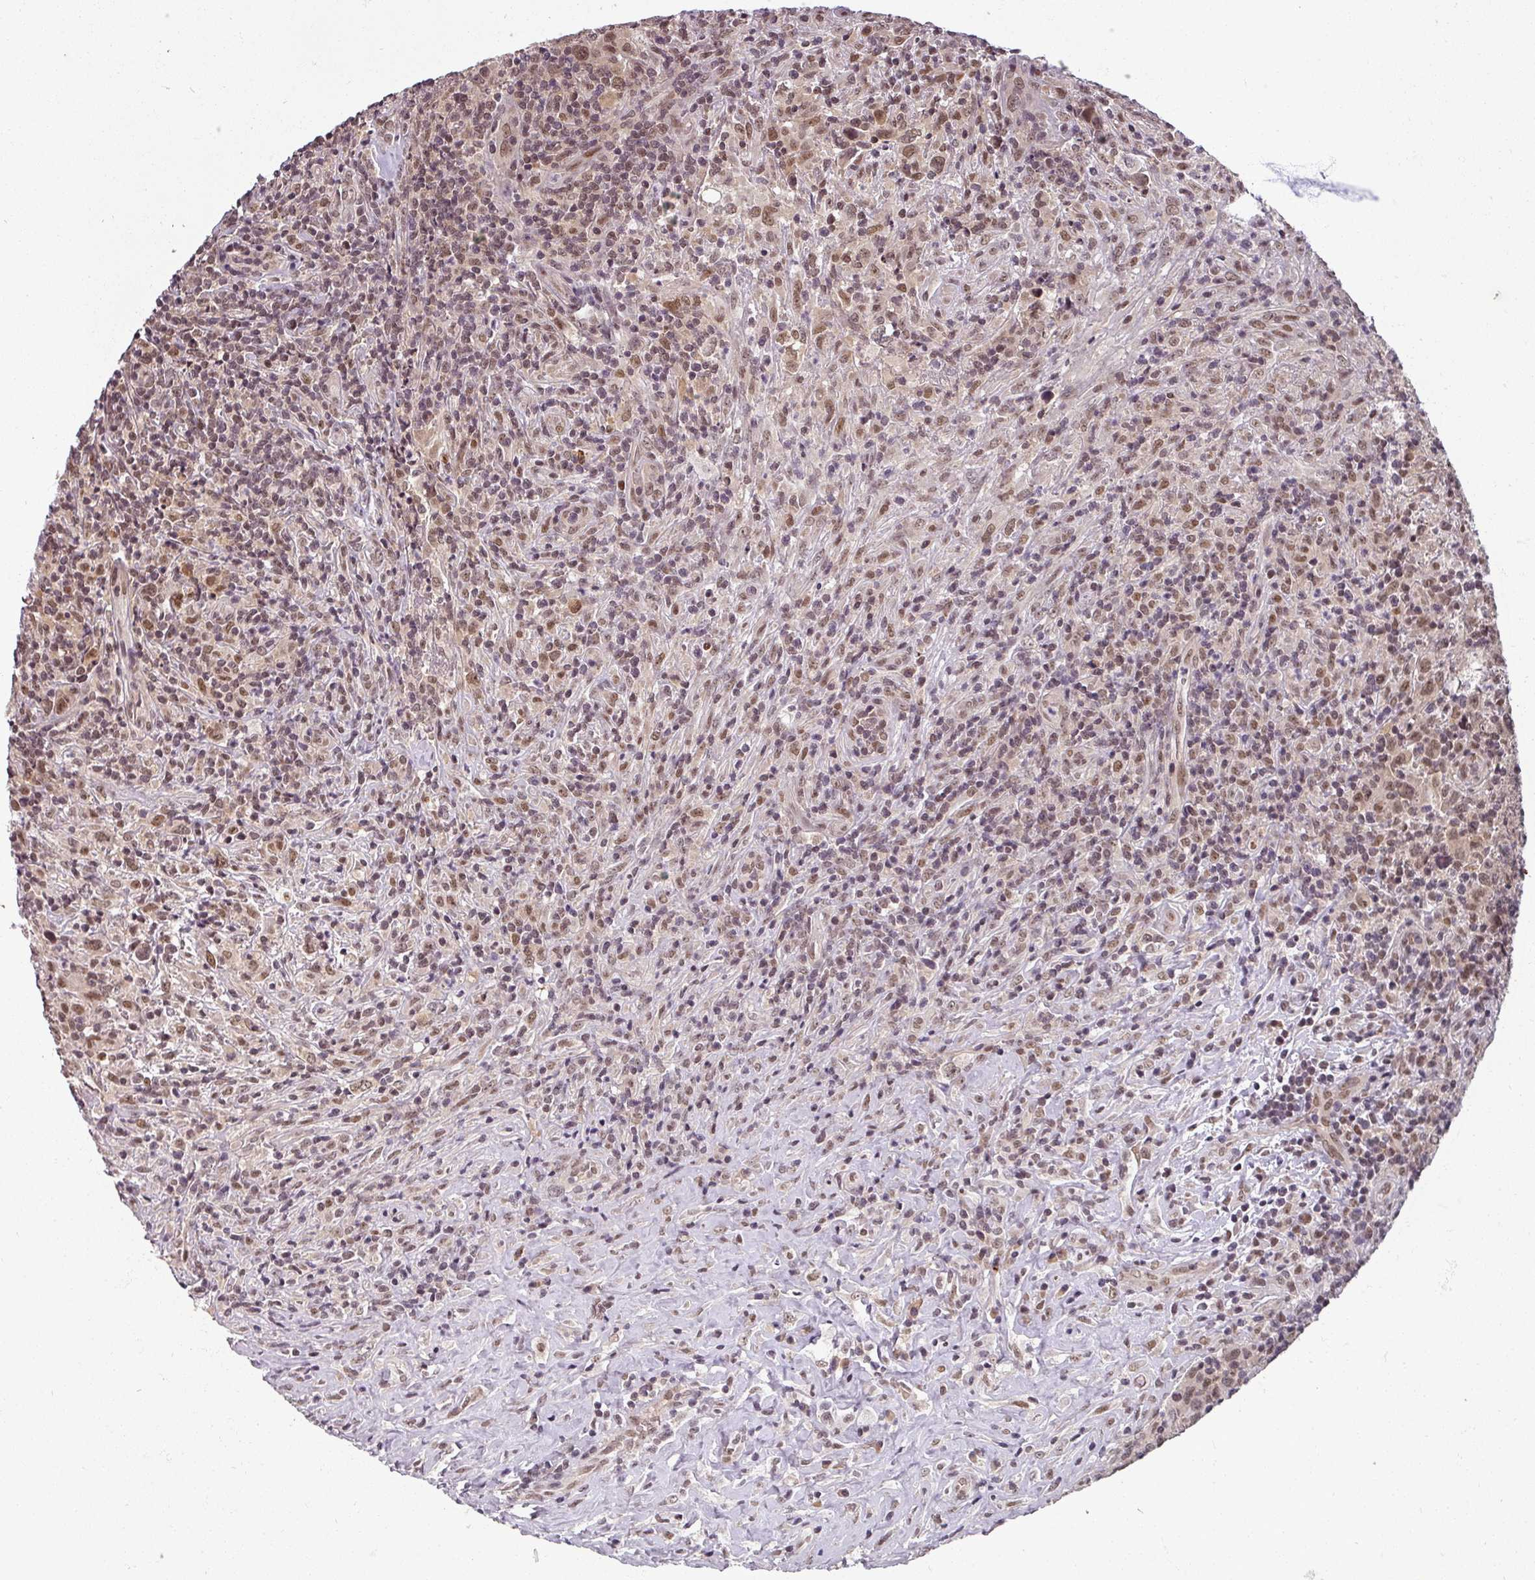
{"staining": {"intensity": "moderate", "quantity": ">75%", "location": "nuclear"}, "tissue": "lymphoma", "cell_type": "Tumor cells", "image_type": "cancer", "snomed": [{"axis": "morphology", "description": "Hodgkin's disease, NOS"}, {"axis": "topography", "description": "Lymph node"}], "caption": "High-power microscopy captured an immunohistochemistry (IHC) image of Hodgkin's disease, revealing moderate nuclear staining in approximately >75% of tumor cells. Nuclei are stained in blue.", "gene": "POLR2G", "patient": {"sex": "female", "age": 18}}